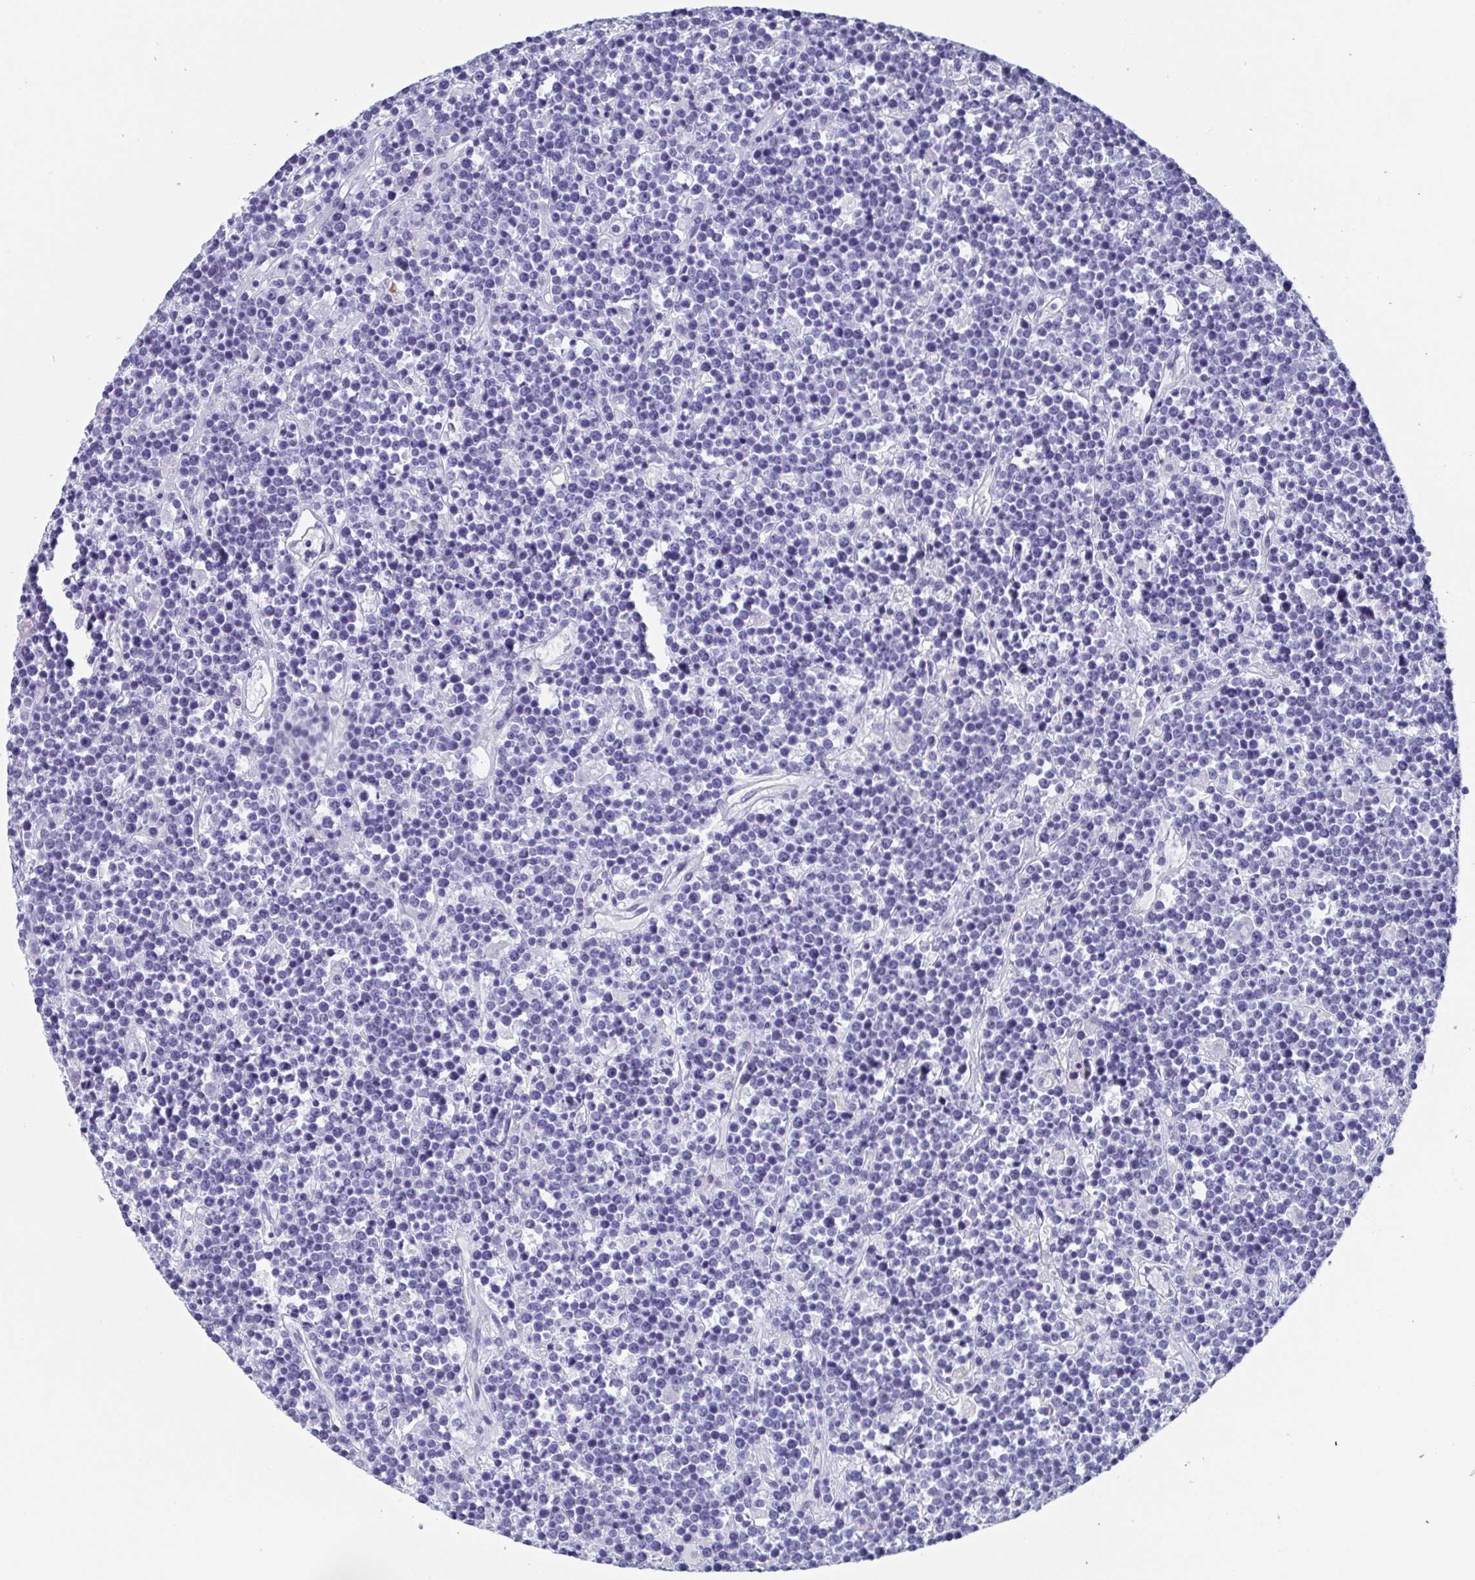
{"staining": {"intensity": "negative", "quantity": "none", "location": "none"}, "tissue": "lymphoma", "cell_type": "Tumor cells", "image_type": "cancer", "snomed": [{"axis": "morphology", "description": "Malignant lymphoma, non-Hodgkin's type, High grade"}, {"axis": "topography", "description": "Ovary"}], "caption": "This is an immunohistochemistry histopathology image of human malignant lymphoma, non-Hodgkin's type (high-grade). There is no positivity in tumor cells.", "gene": "SCGN", "patient": {"sex": "female", "age": 56}}